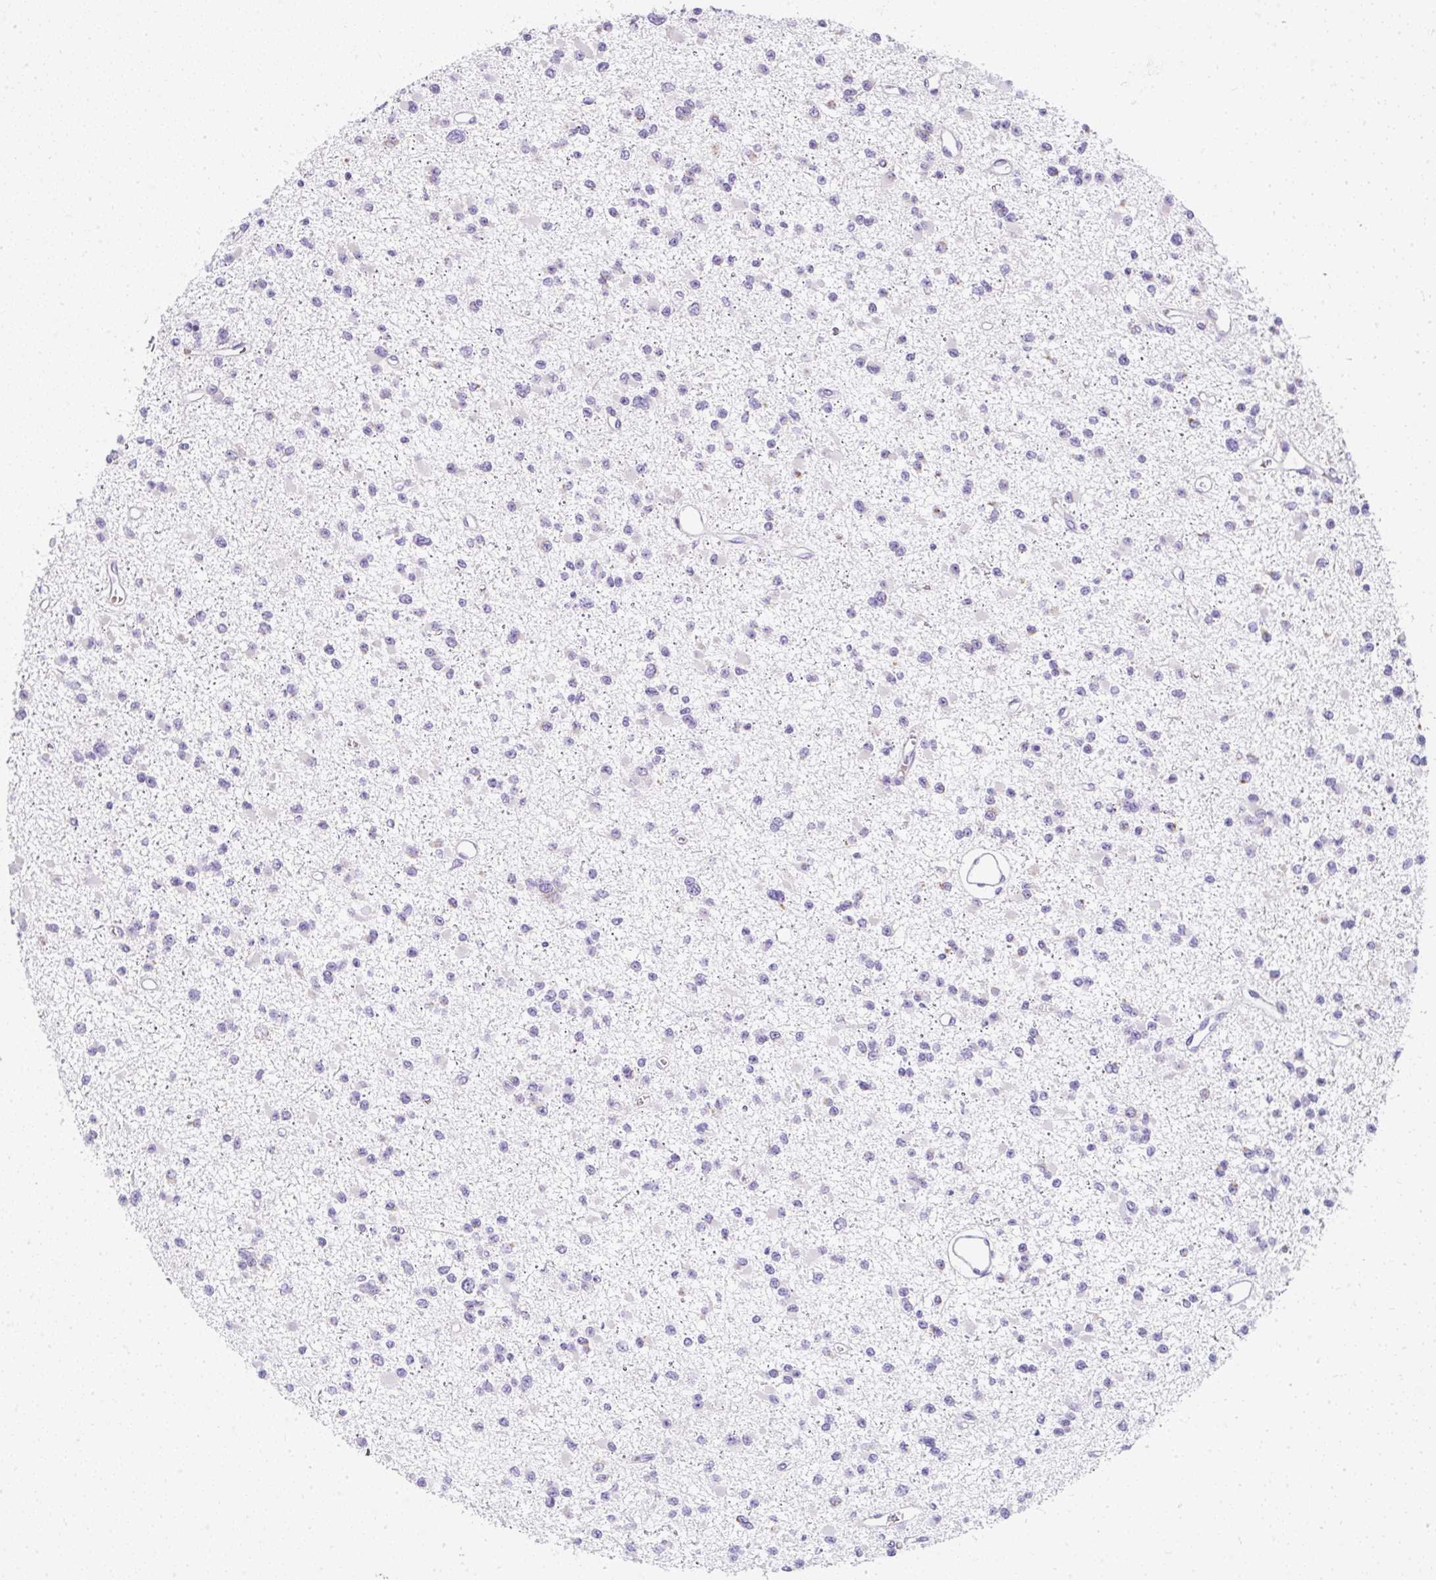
{"staining": {"intensity": "negative", "quantity": "none", "location": "none"}, "tissue": "glioma", "cell_type": "Tumor cells", "image_type": "cancer", "snomed": [{"axis": "morphology", "description": "Glioma, malignant, Low grade"}, {"axis": "topography", "description": "Brain"}], "caption": "An image of malignant glioma (low-grade) stained for a protein shows no brown staining in tumor cells. The staining is performed using DAB (3,3'-diaminobenzidine) brown chromogen with nuclei counter-stained in using hematoxylin.", "gene": "DTX4", "patient": {"sex": "female", "age": 22}}